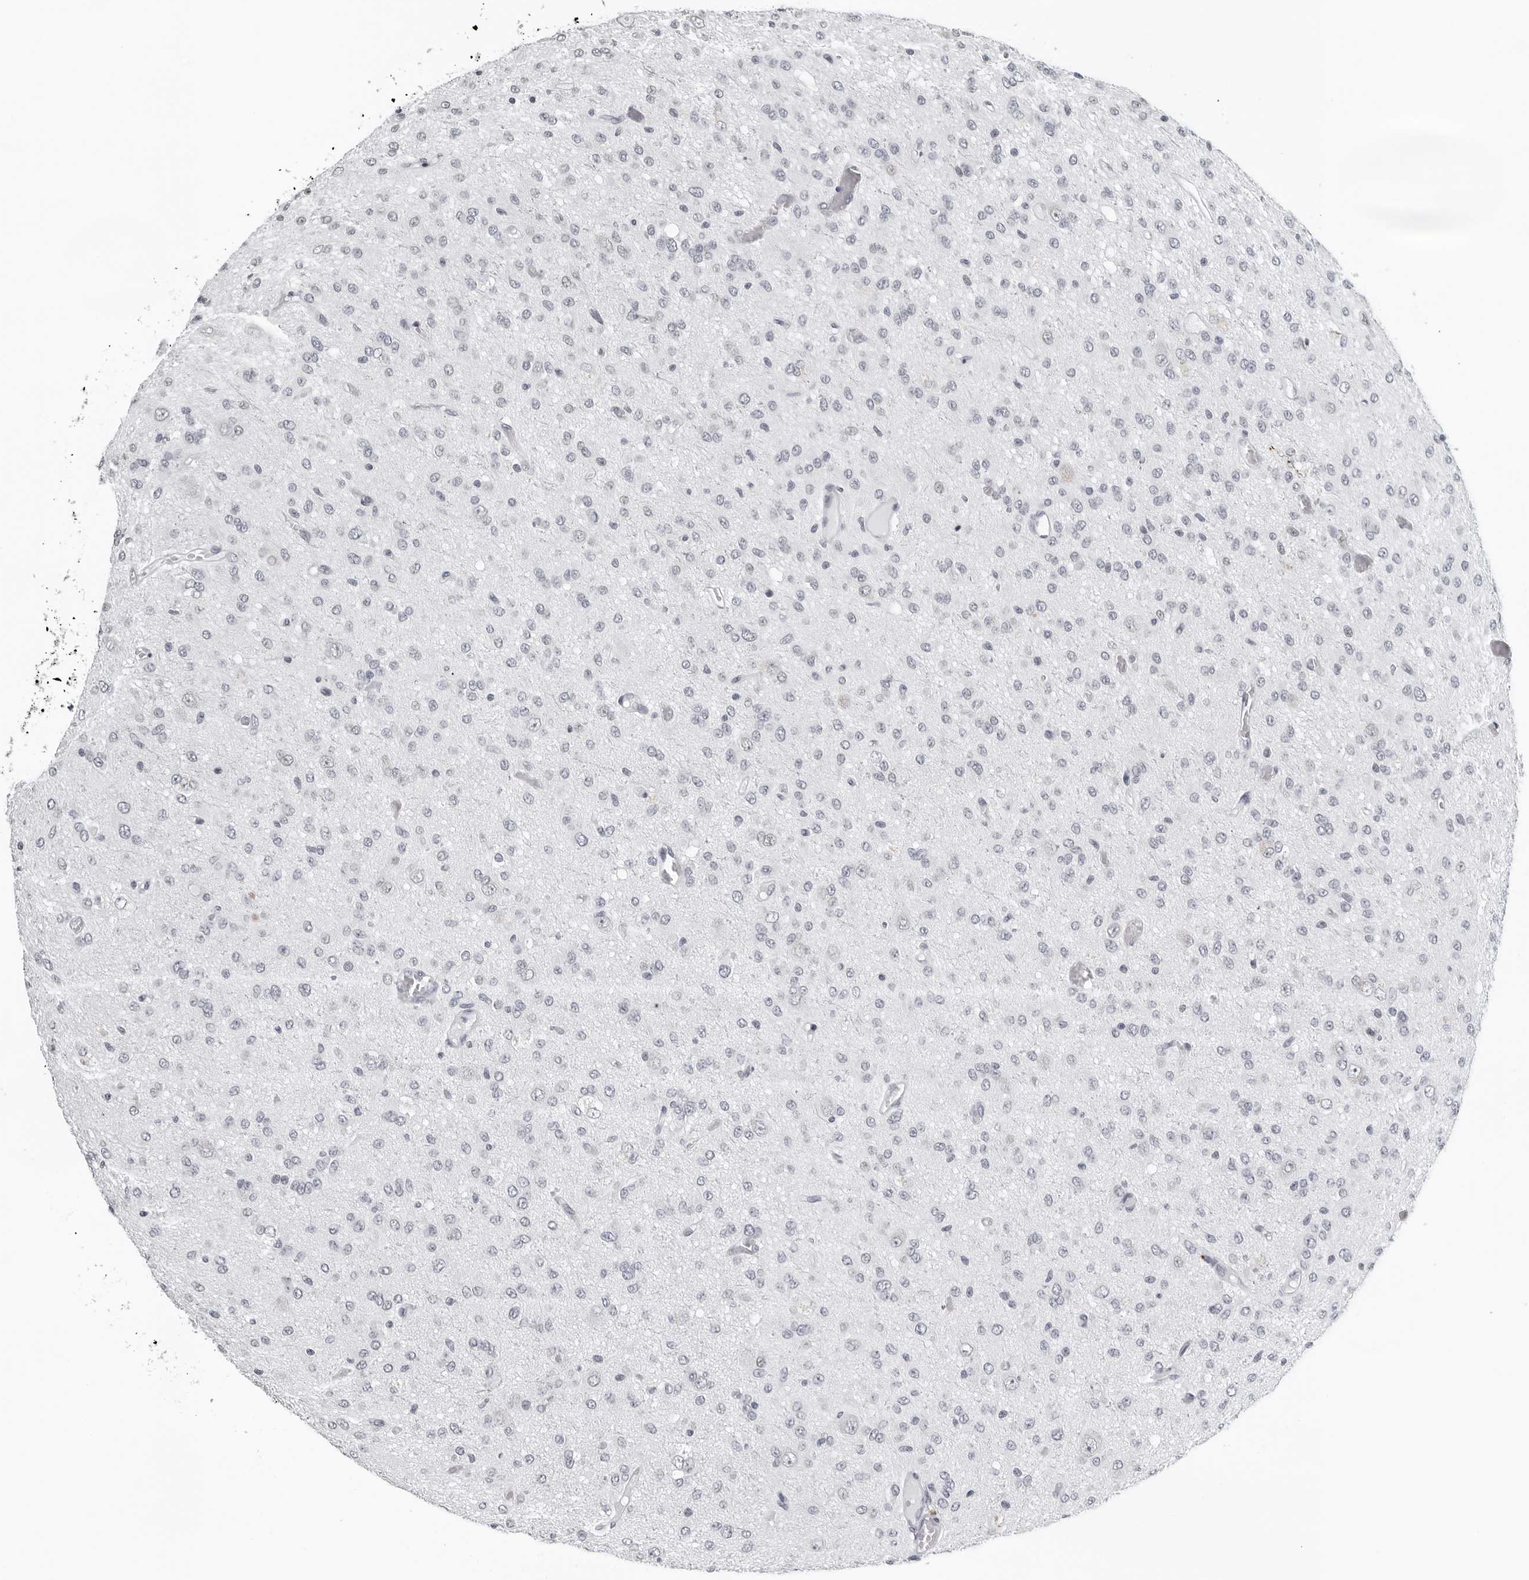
{"staining": {"intensity": "negative", "quantity": "none", "location": "none"}, "tissue": "glioma", "cell_type": "Tumor cells", "image_type": "cancer", "snomed": [{"axis": "morphology", "description": "Glioma, malignant, High grade"}, {"axis": "topography", "description": "Brain"}], "caption": "Protein analysis of malignant glioma (high-grade) demonstrates no significant positivity in tumor cells.", "gene": "PPP1R42", "patient": {"sex": "female", "age": 59}}